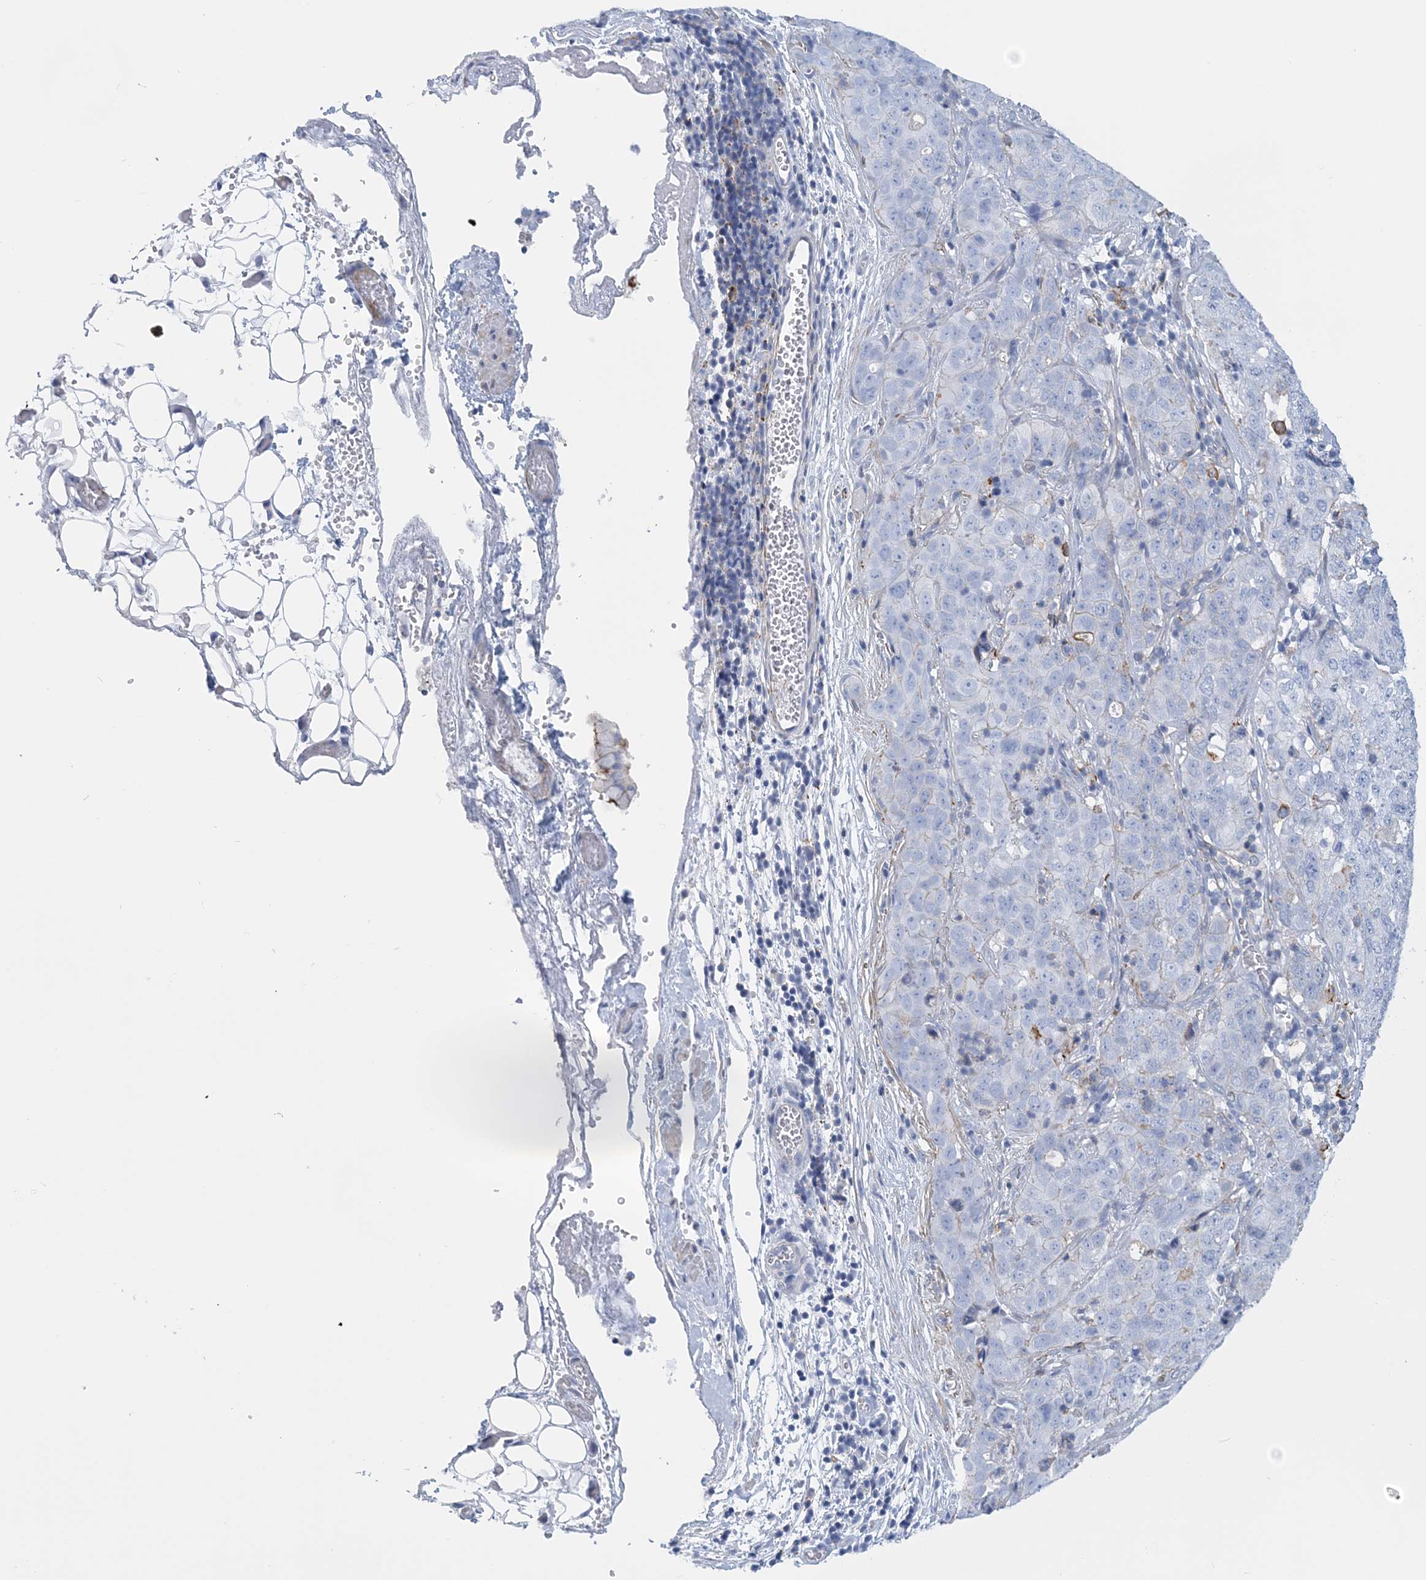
{"staining": {"intensity": "negative", "quantity": "none", "location": "none"}, "tissue": "stomach cancer", "cell_type": "Tumor cells", "image_type": "cancer", "snomed": [{"axis": "morphology", "description": "Normal tissue, NOS"}, {"axis": "morphology", "description": "Adenocarcinoma, NOS"}, {"axis": "topography", "description": "Lymph node"}, {"axis": "topography", "description": "Stomach"}], "caption": "Immunohistochemical staining of adenocarcinoma (stomach) displays no significant staining in tumor cells.", "gene": "C11orf21", "patient": {"sex": "male", "age": 48}}